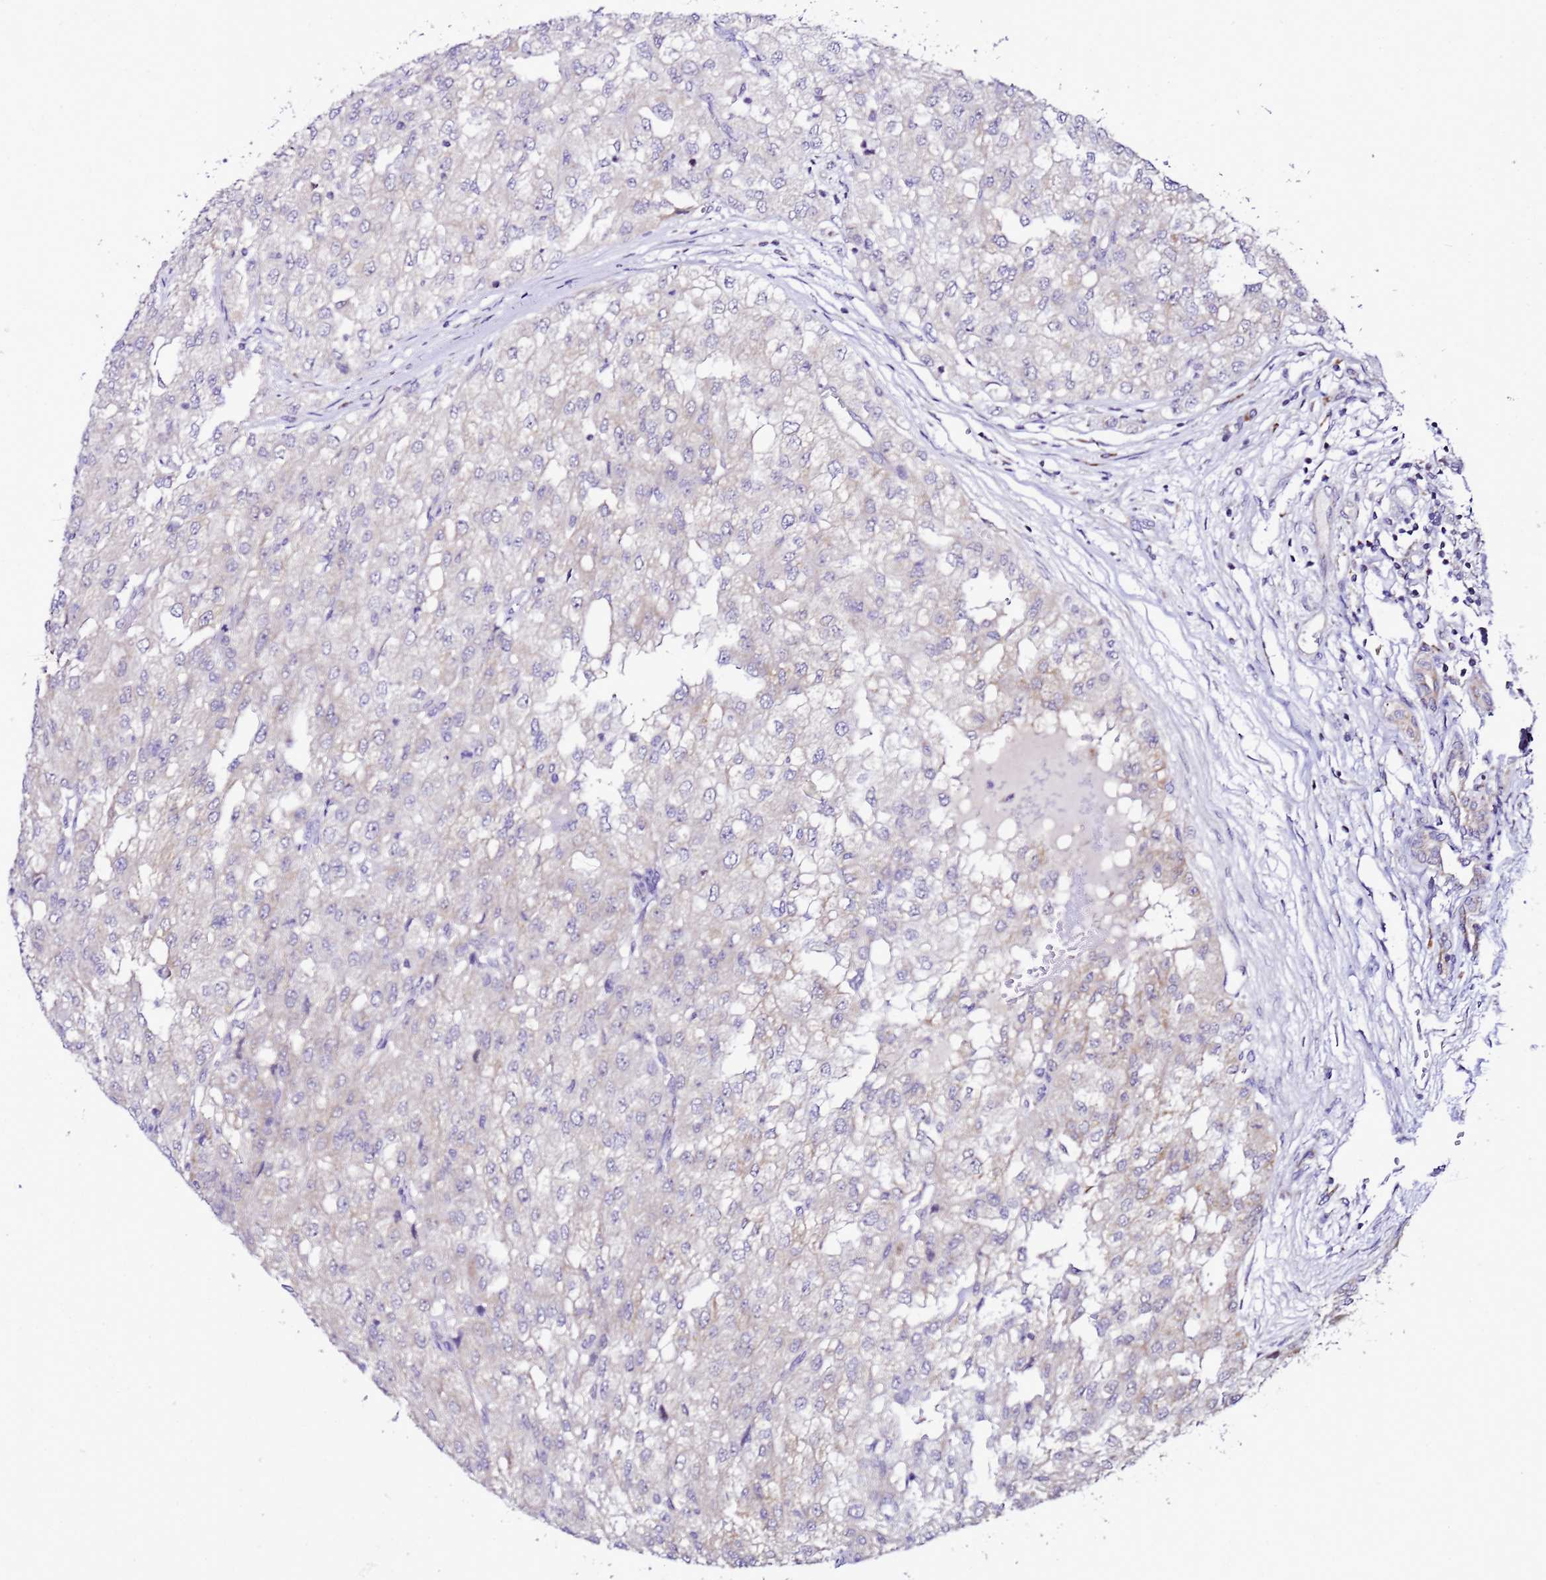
{"staining": {"intensity": "negative", "quantity": "none", "location": "none"}, "tissue": "renal cancer", "cell_type": "Tumor cells", "image_type": "cancer", "snomed": [{"axis": "morphology", "description": "Adenocarcinoma, NOS"}, {"axis": "topography", "description": "Kidney"}], "caption": "IHC of human renal cancer (adenocarcinoma) shows no staining in tumor cells.", "gene": "DPH6", "patient": {"sex": "female", "age": 54}}